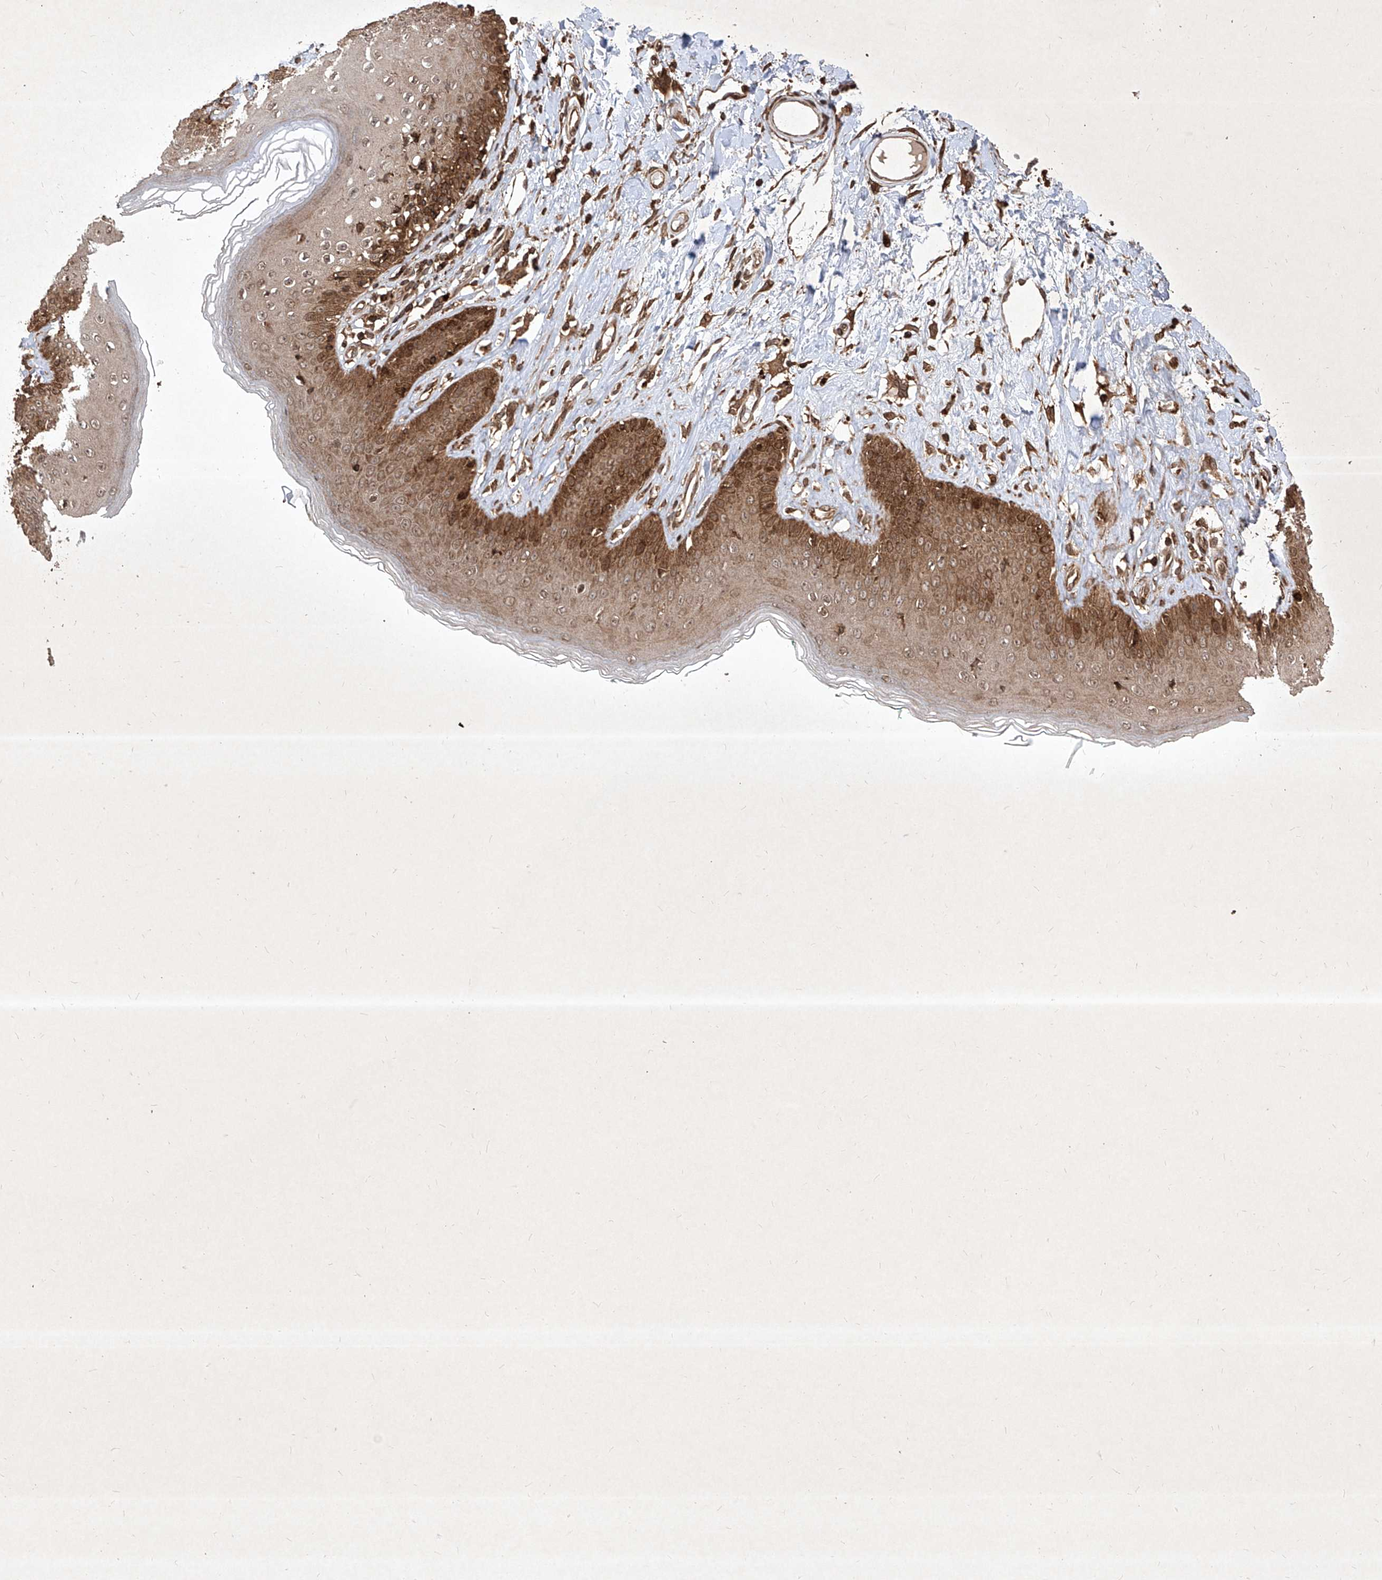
{"staining": {"intensity": "moderate", "quantity": ">75%", "location": "cytoplasmic/membranous,nuclear"}, "tissue": "skin", "cell_type": "Epidermal cells", "image_type": "normal", "snomed": [{"axis": "morphology", "description": "Normal tissue, NOS"}, {"axis": "morphology", "description": "Squamous cell carcinoma, NOS"}, {"axis": "topography", "description": "Vulva"}], "caption": "Moderate cytoplasmic/membranous,nuclear expression is appreciated in approximately >75% of epidermal cells in unremarkable skin.", "gene": "MAGED2", "patient": {"sex": "female", "age": 85}}